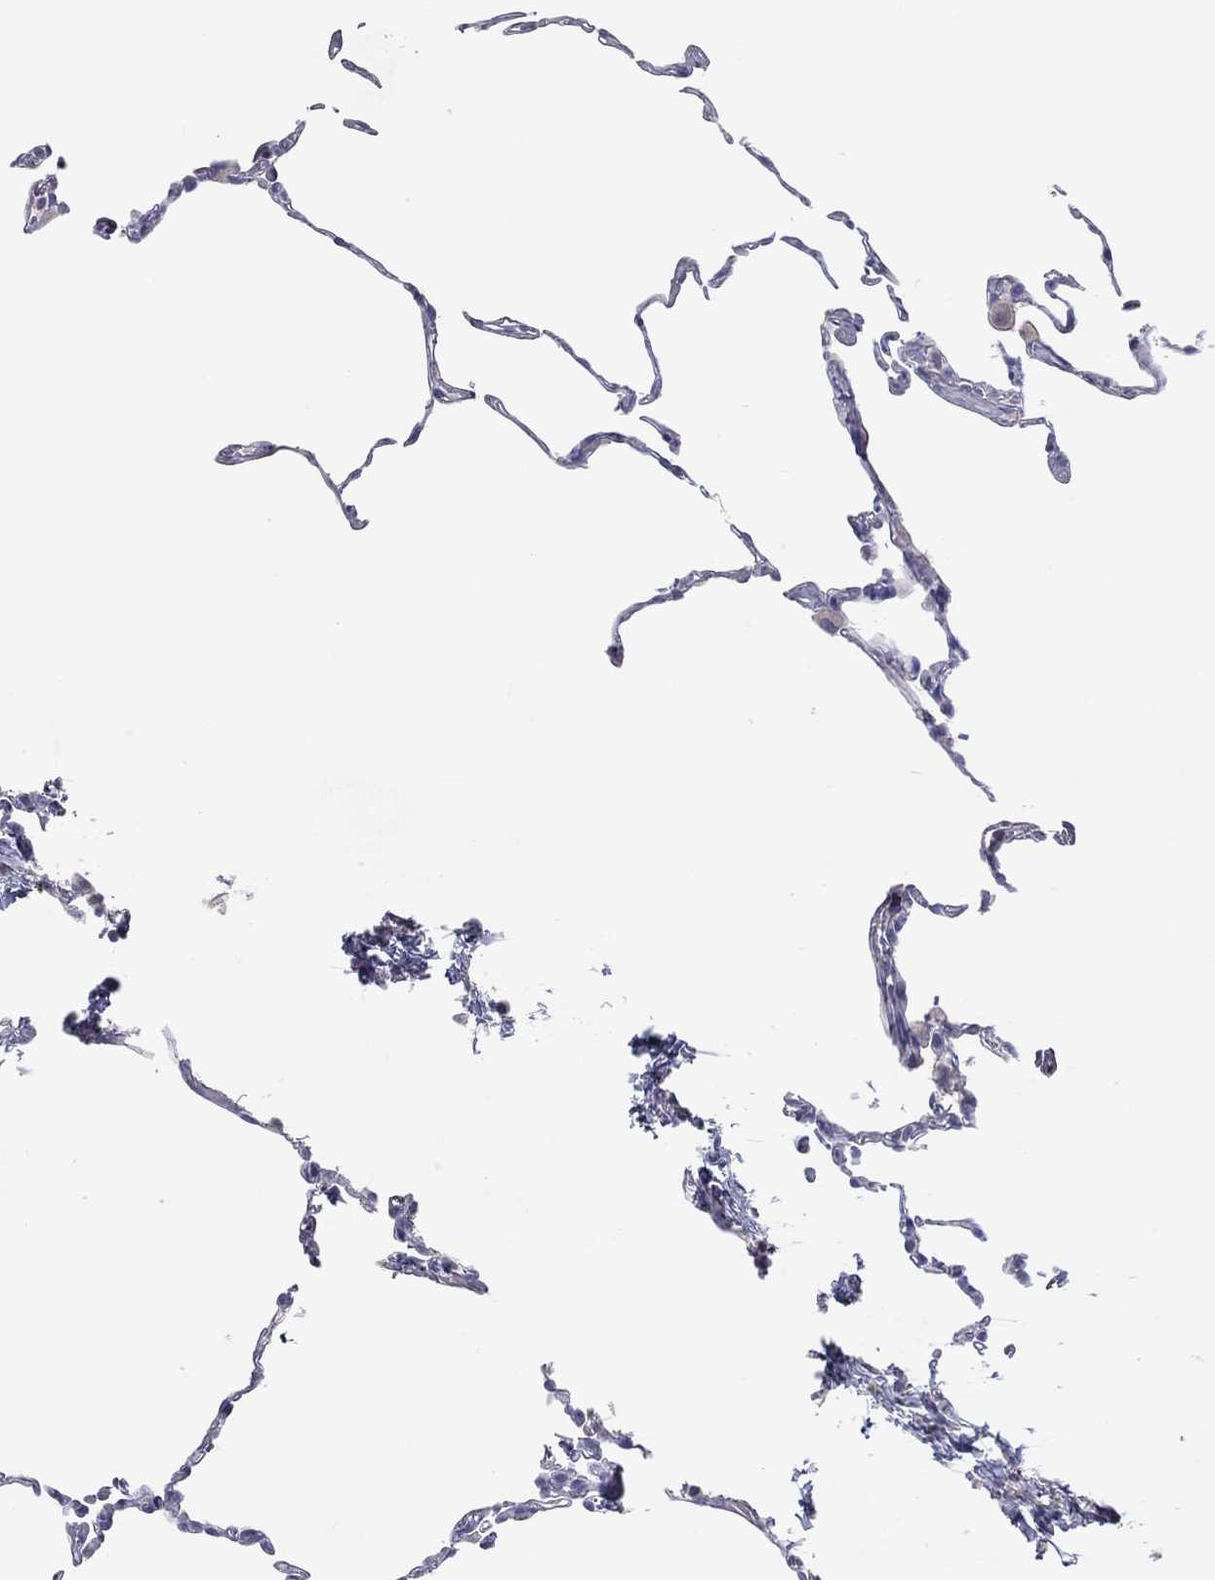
{"staining": {"intensity": "negative", "quantity": "none", "location": "none"}, "tissue": "lung", "cell_type": "Alveolar cells", "image_type": "normal", "snomed": [{"axis": "morphology", "description": "Normal tissue, NOS"}, {"axis": "topography", "description": "Lung"}], "caption": "A high-resolution photomicrograph shows immunohistochemistry (IHC) staining of unremarkable lung, which displays no significant positivity in alveolar cells.", "gene": "CPT1B", "patient": {"sex": "female", "age": 57}}